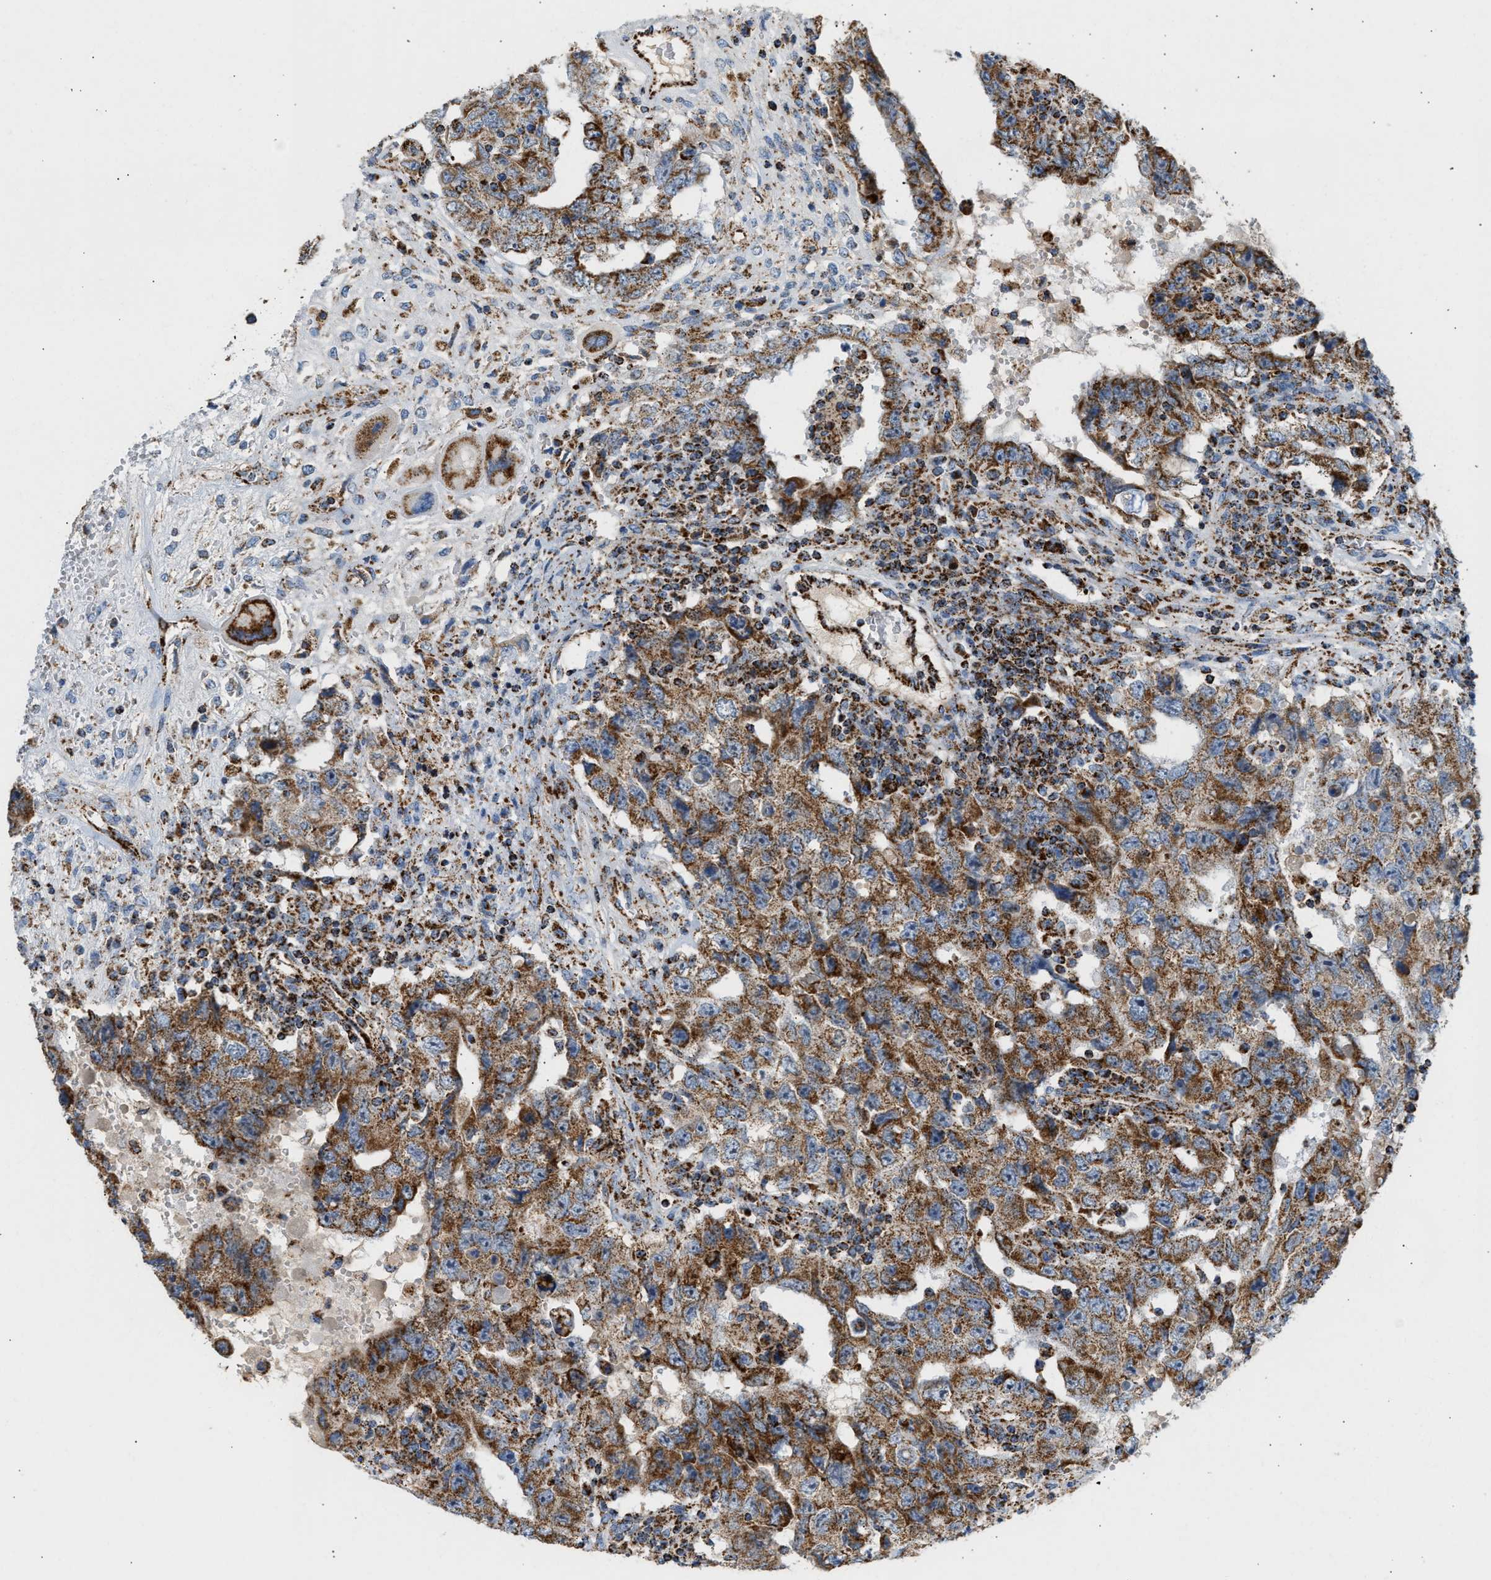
{"staining": {"intensity": "moderate", "quantity": ">75%", "location": "cytoplasmic/membranous"}, "tissue": "testis cancer", "cell_type": "Tumor cells", "image_type": "cancer", "snomed": [{"axis": "morphology", "description": "Carcinoma, Embryonal, NOS"}, {"axis": "topography", "description": "Testis"}], "caption": "Testis cancer stained with DAB IHC shows medium levels of moderate cytoplasmic/membranous expression in approximately >75% of tumor cells.", "gene": "OGDH", "patient": {"sex": "male", "age": 26}}